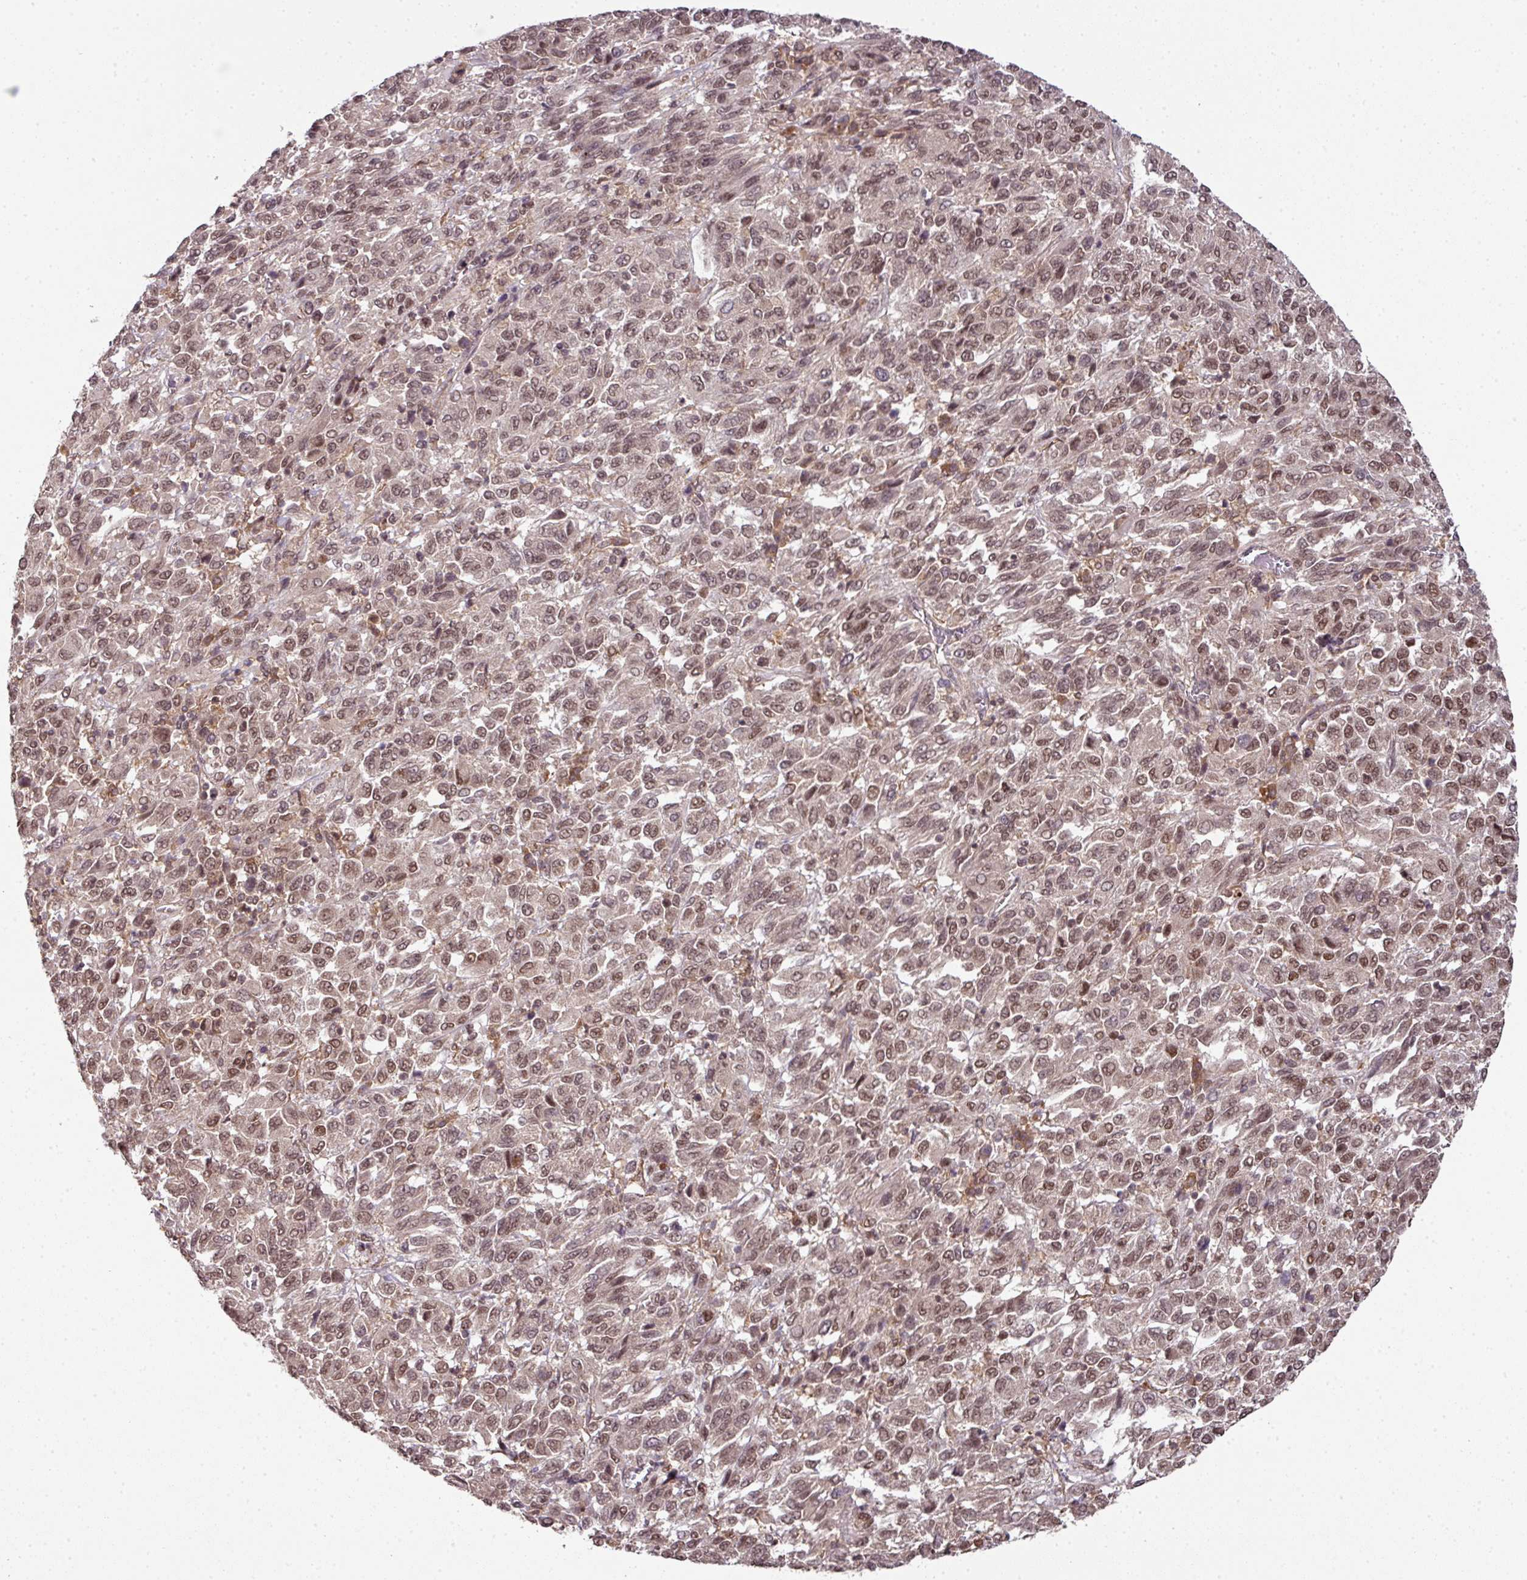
{"staining": {"intensity": "moderate", "quantity": ">75%", "location": "nuclear"}, "tissue": "melanoma", "cell_type": "Tumor cells", "image_type": "cancer", "snomed": [{"axis": "morphology", "description": "Malignant melanoma, Metastatic site"}, {"axis": "topography", "description": "Lung"}], "caption": "DAB immunohistochemical staining of human melanoma exhibits moderate nuclear protein expression in approximately >75% of tumor cells. (Stains: DAB in brown, nuclei in blue, Microscopy: brightfield microscopy at high magnification).", "gene": "ANKRD18A", "patient": {"sex": "male", "age": 64}}